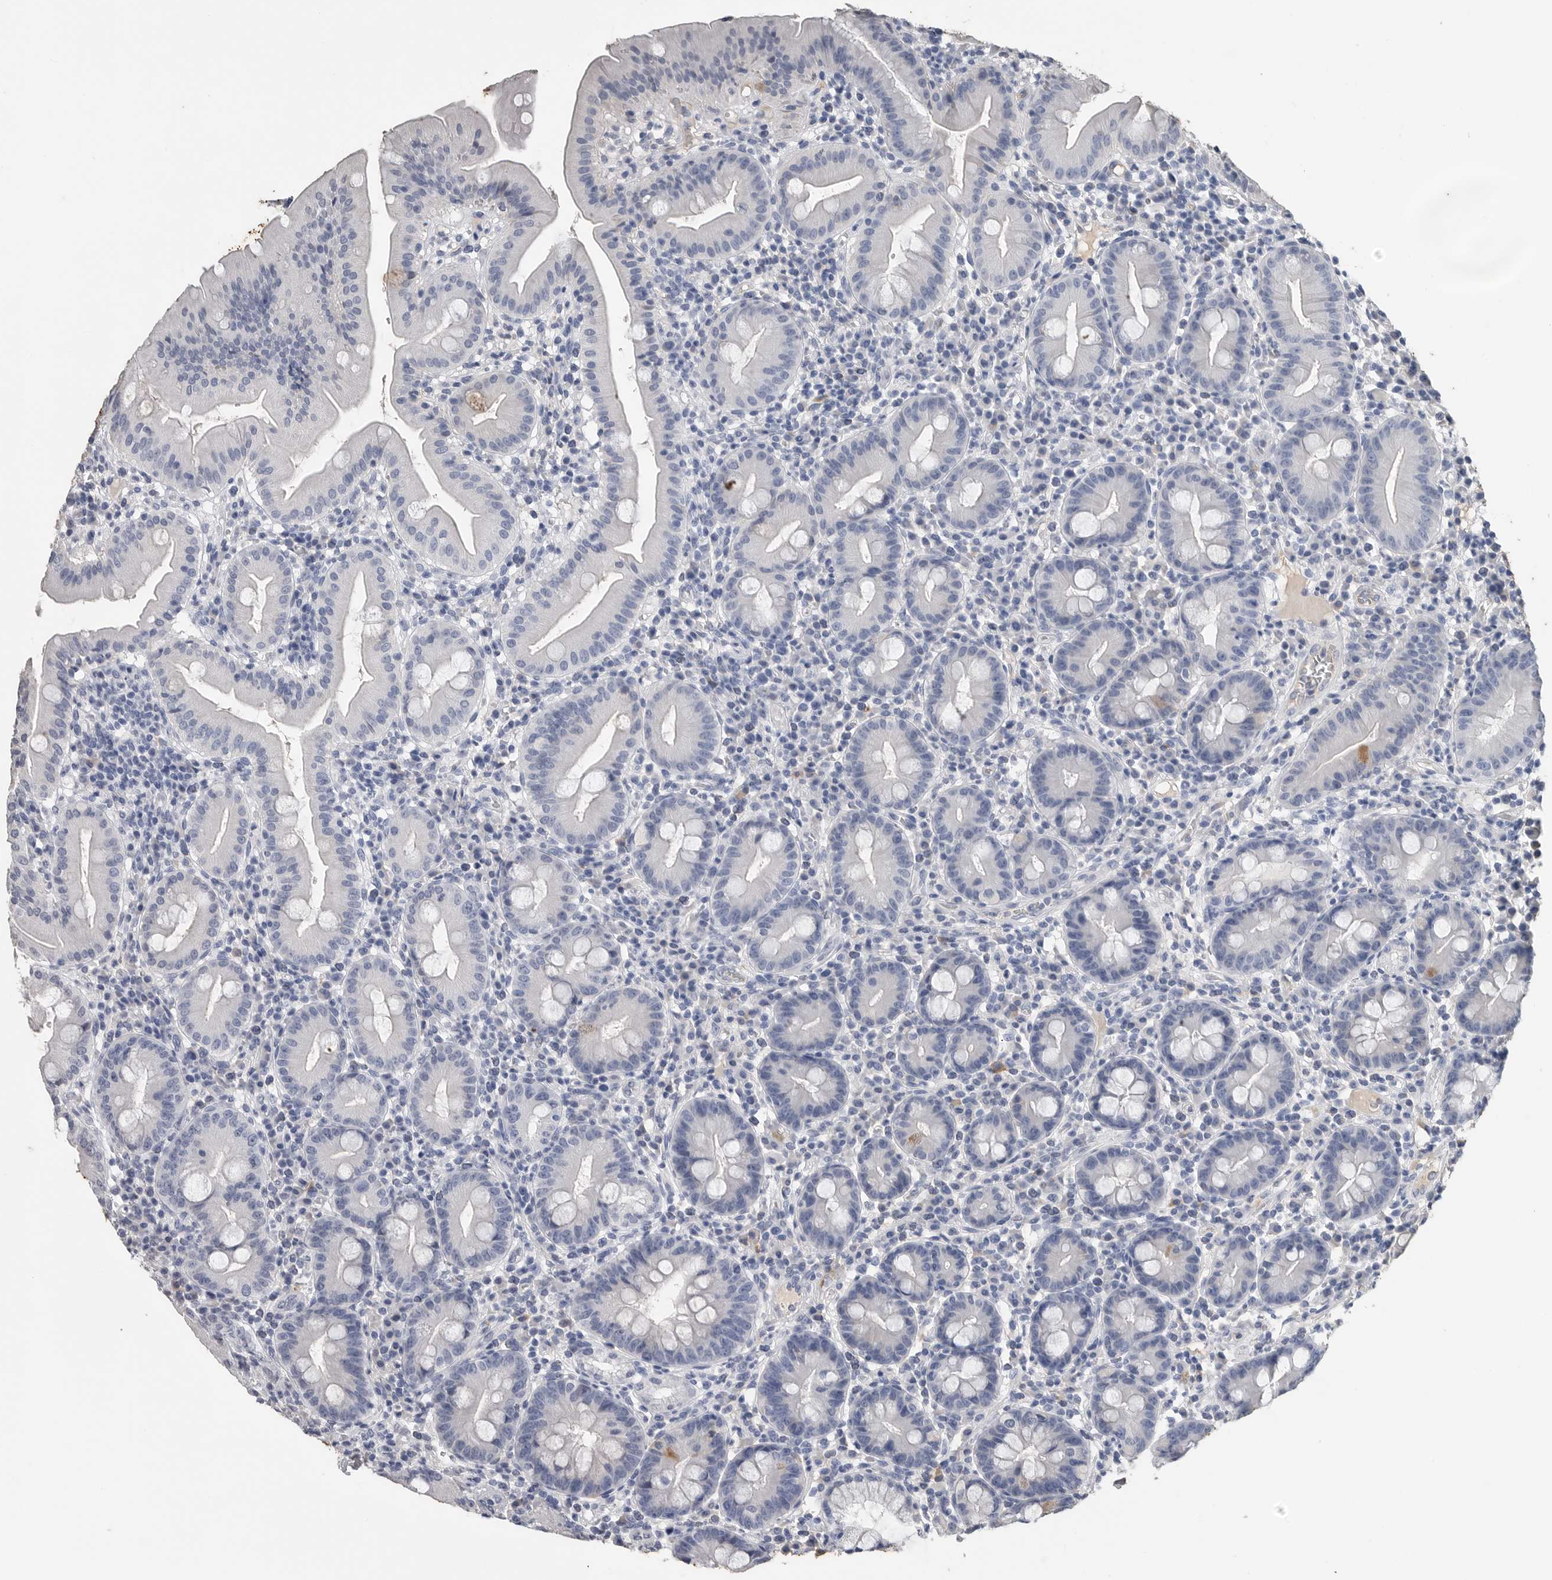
{"staining": {"intensity": "negative", "quantity": "none", "location": "none"}, "tissue": "duodenum", "cell_type": "Glandular cells", "image_type": "normal", "snomed": [{"axis": "morphology", "description": "Normal tissue, NOS"}, {"axis": "topography", "description": "Duodenum"}], "caption": "Protein analysis of normal duodenum reveals no significant positivity in glandular cells.", "gene": "FABP6", "patient": {"sex": "male", "age": 50}}